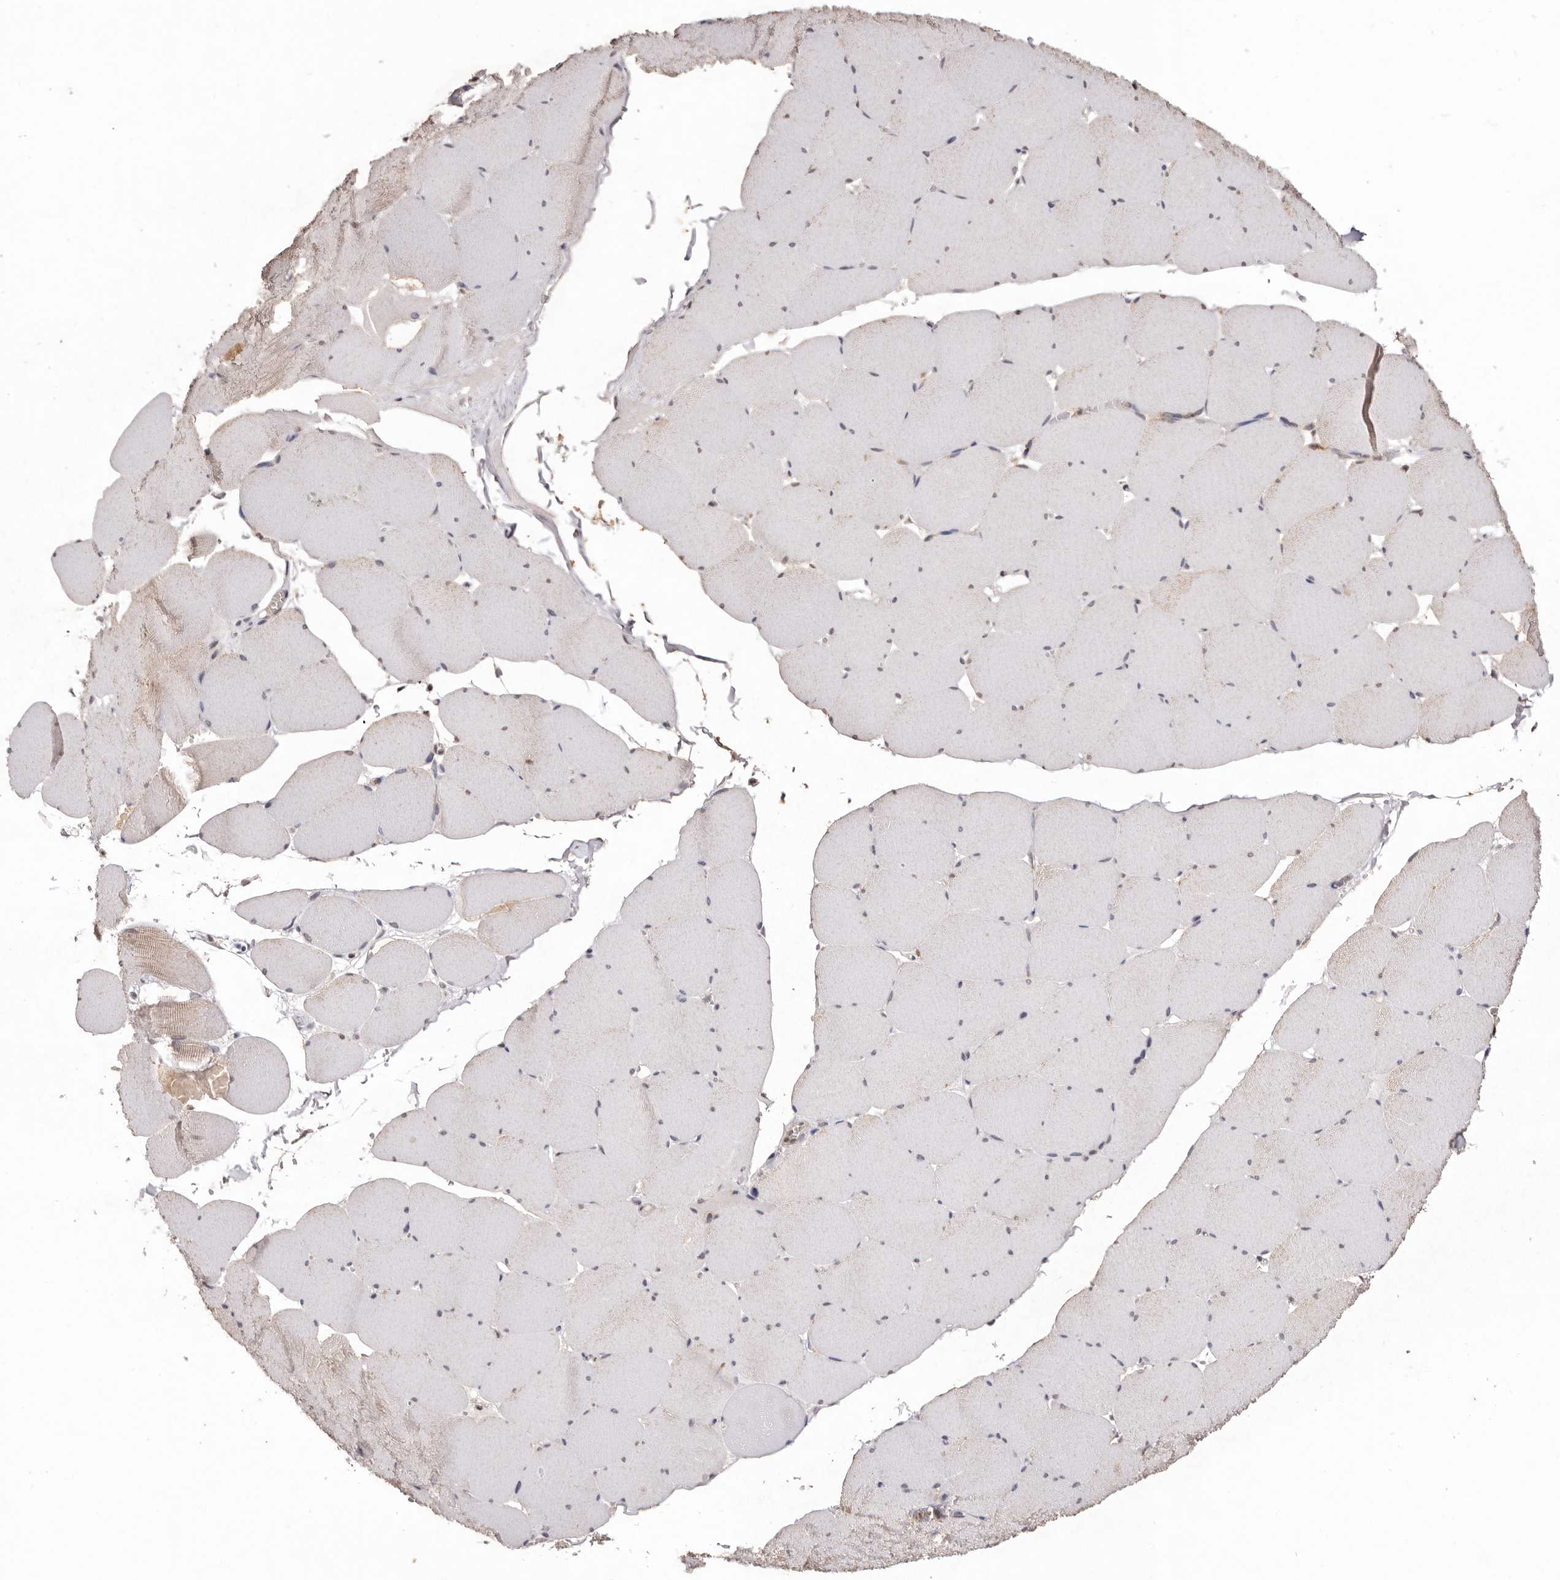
{"staining": {"intensity": "weak", "quantity": "25%-75%", "location": "cytoplasmic/membranous,nuclear"}, "tissue": "skeletal muscle", "cell_type": "Myocytes", "image_type": "normal", "snomed": [{"axis": "morphology", "description": "Normal tissue, NOS"}, {"axis": "topography", "description": "Skeletal muscle"}, {"axis": "topography", "description": "Head-Neck"}], "caption": "Immunohistochemistry (IHC) image of unremarkable skeletal muscle stained for a protein (brown), which exhibits low levels of weak cytoplasmic/membranous,nuclear expression in approximately 25%-75% of myocytes.", "gene": "NOTCH1", "patient": {"sex": "male", "age": 66}}